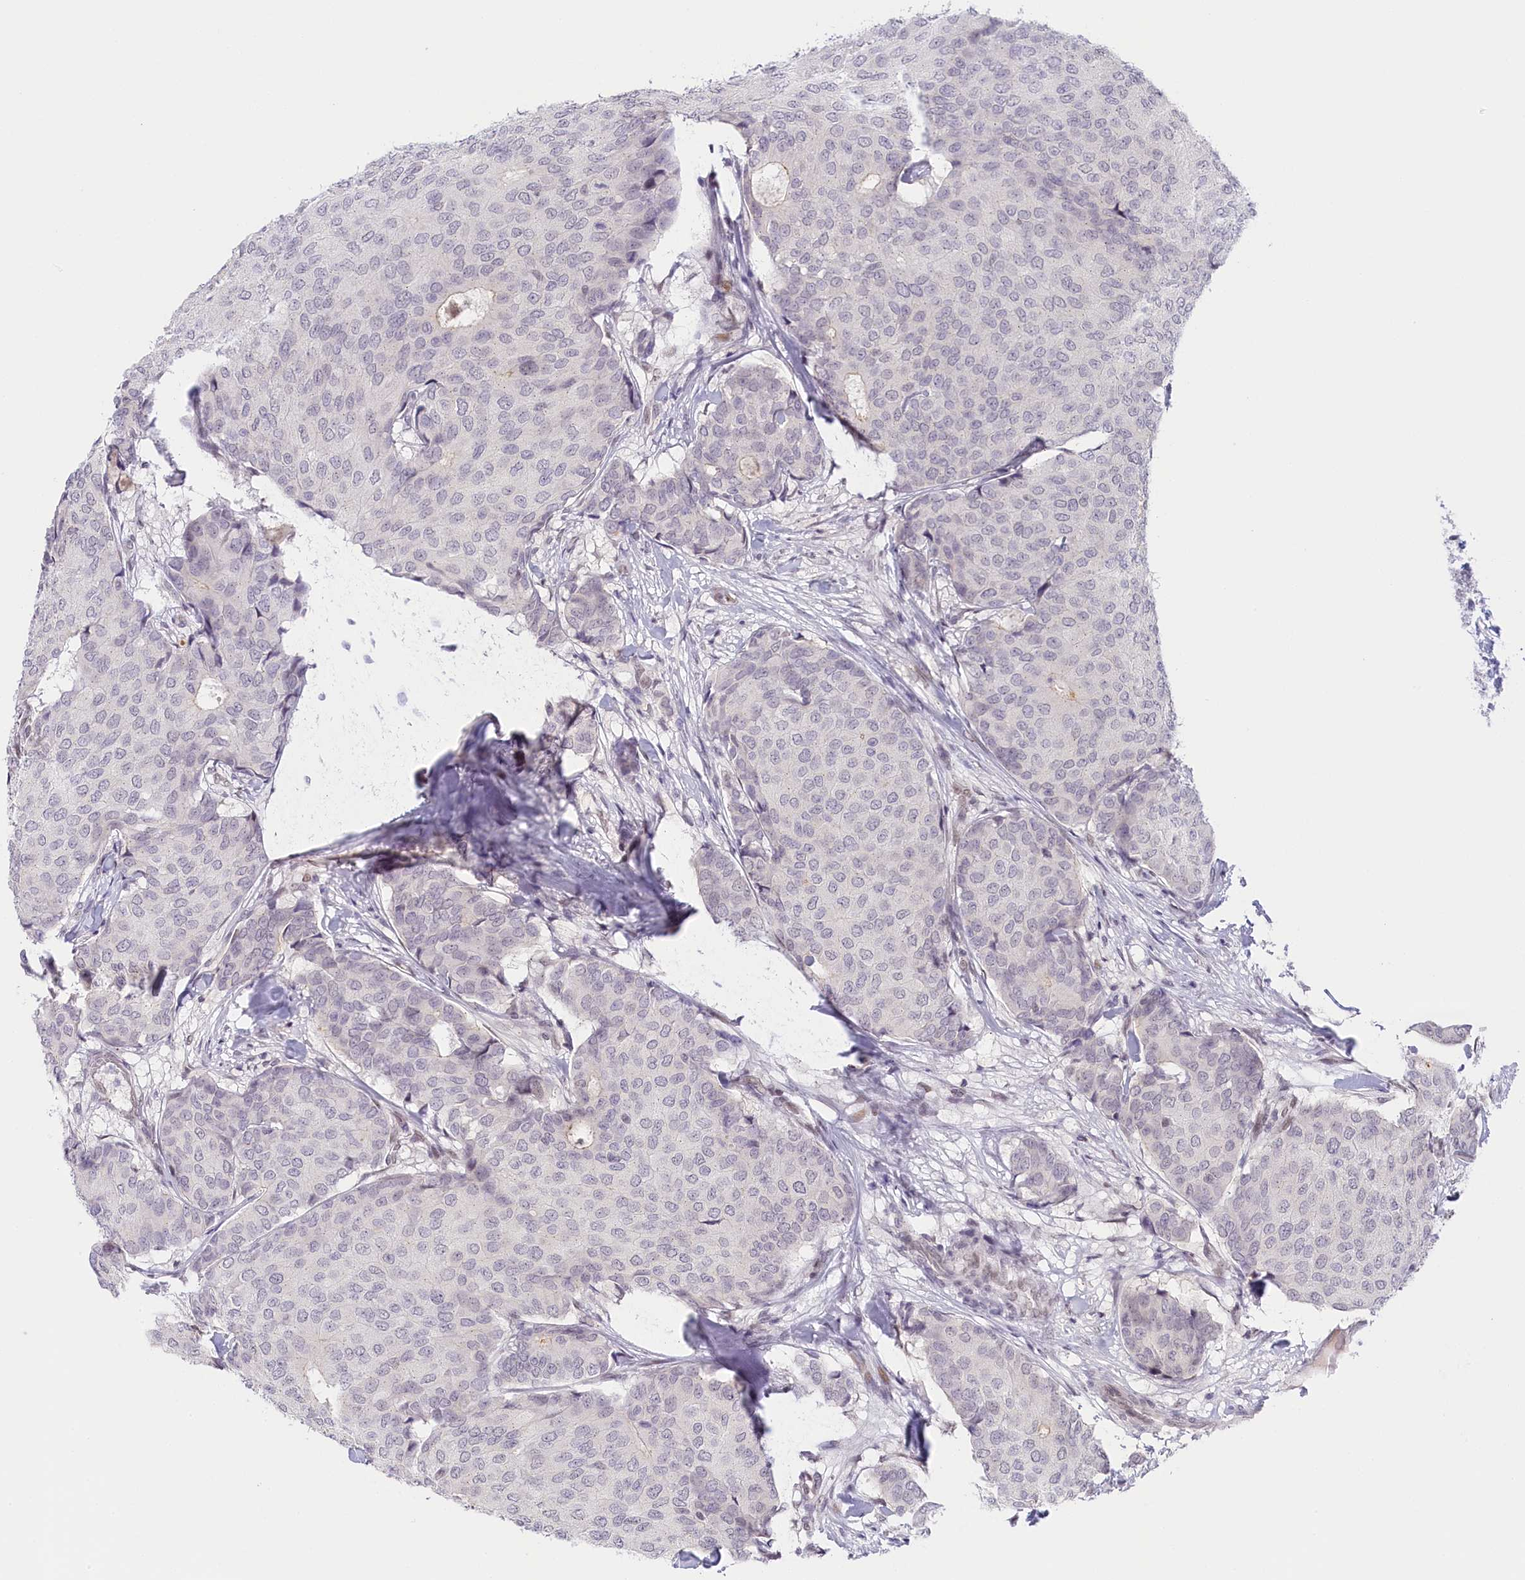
{"staining": {"intensity": "negative", "quantity": "none", "location": "none"}, "tissue": "breast cancer", "cell_type": "Tumor cells", "image_type": "cancer", "snomed": [{"axis": "morphology", "description": "Duct carcinoma"}, {"axis": "topography", "description": "Breast"}], "caption": "Immunohistochemical staining of human intraductal carcinoma (breast) reveals no significant expression in tumor cells.", "gene": "SEC31B", "patient": {"sex": "female", "age": 75}}